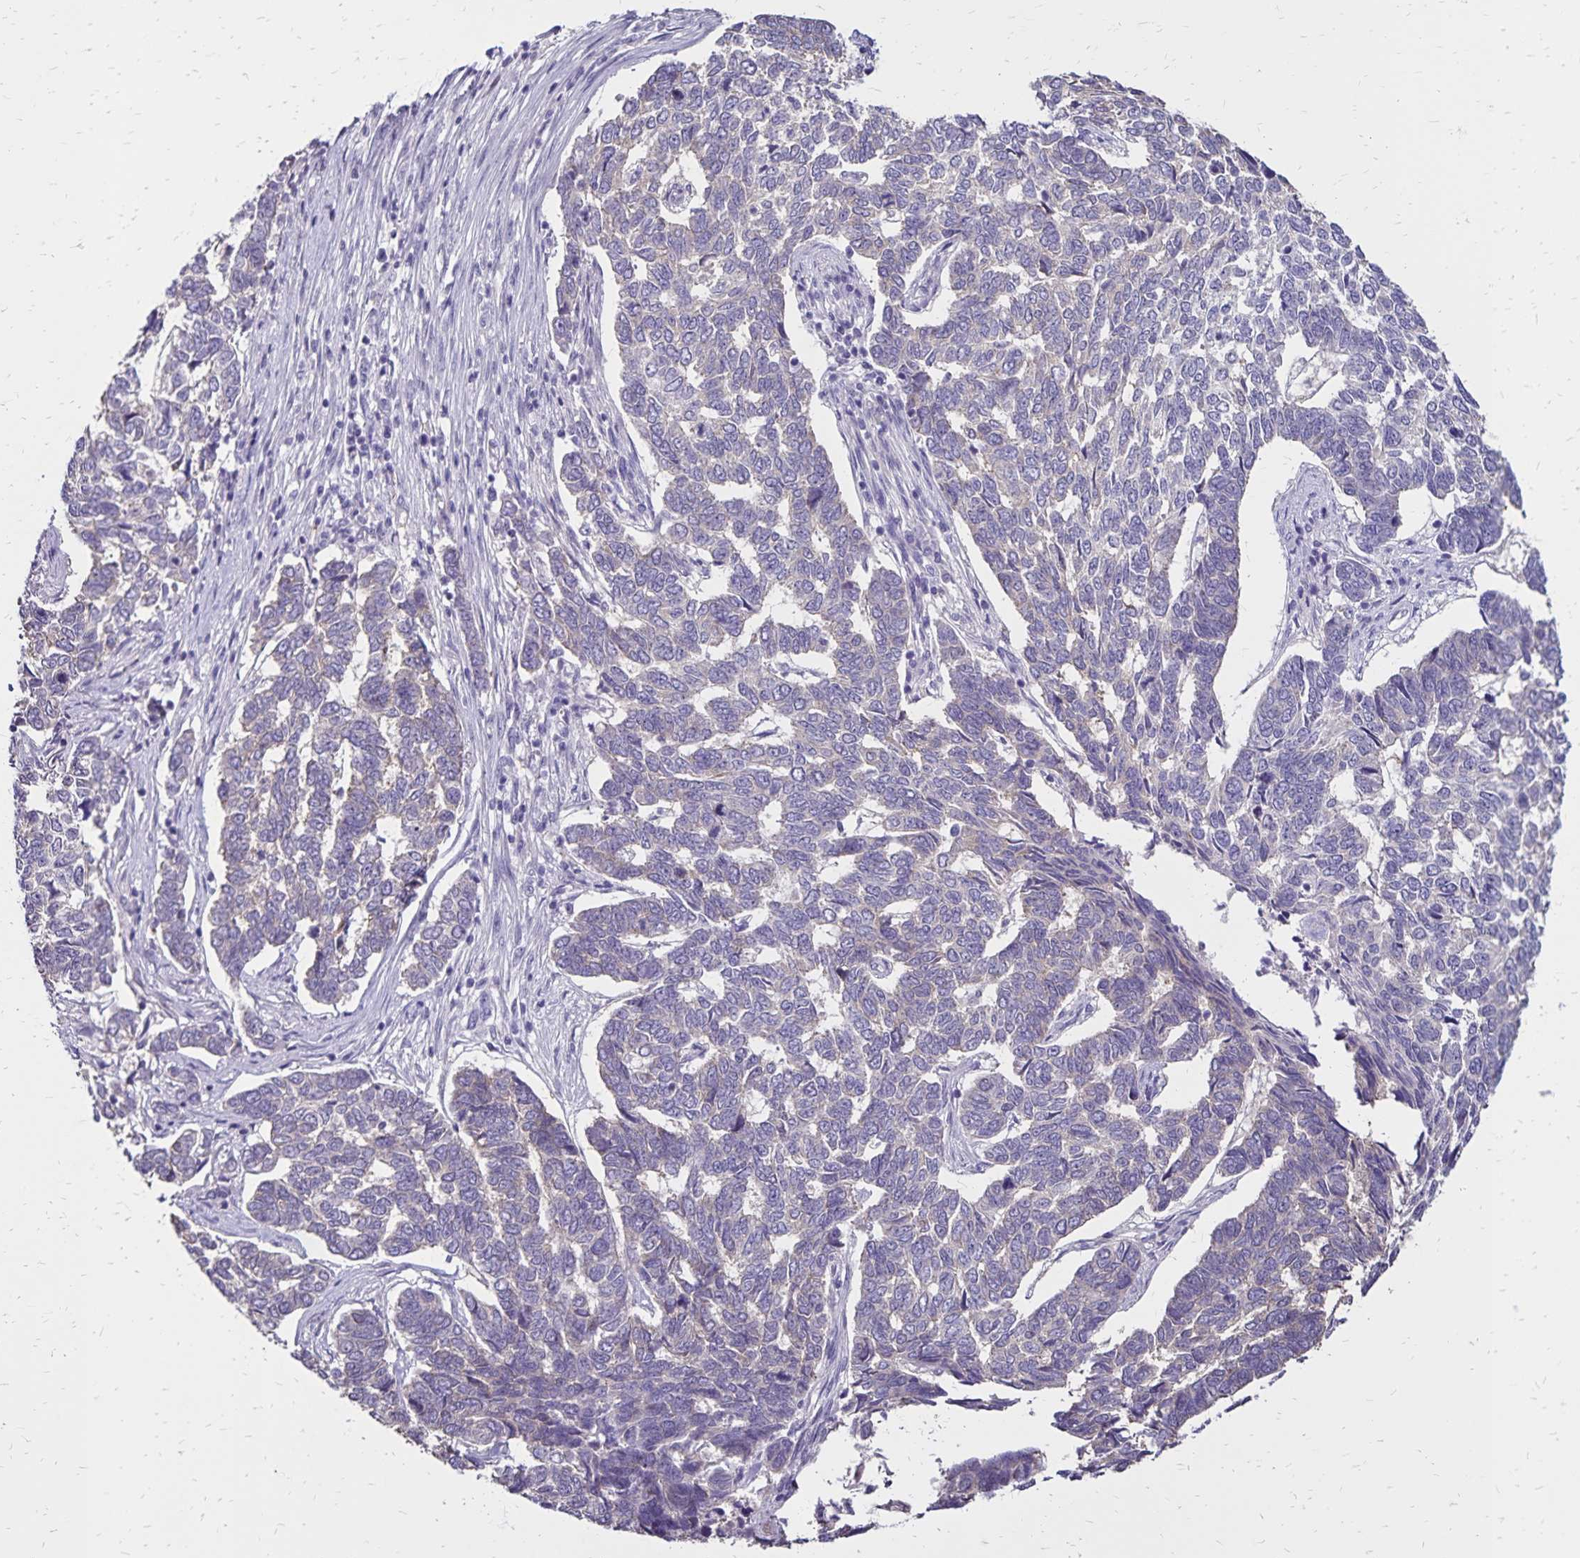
{"staining": {"intensity": "negative", "quantity": "none", "location": "none"}, "tissue": "skin cancer", "cell_type": "Tumor cells", "image_type": "cancer", "snomed": [{"axis": "morphology", "description": "Basal cell carcinoma"}, {"axis": "topography", "description": "Skin"}], "caption": "Immunohistochemical staining of skin cancer displays no significant staining in tumor cells.", "gene": "SH3GL3", "patient": {"sex": "female", "age": 65}}